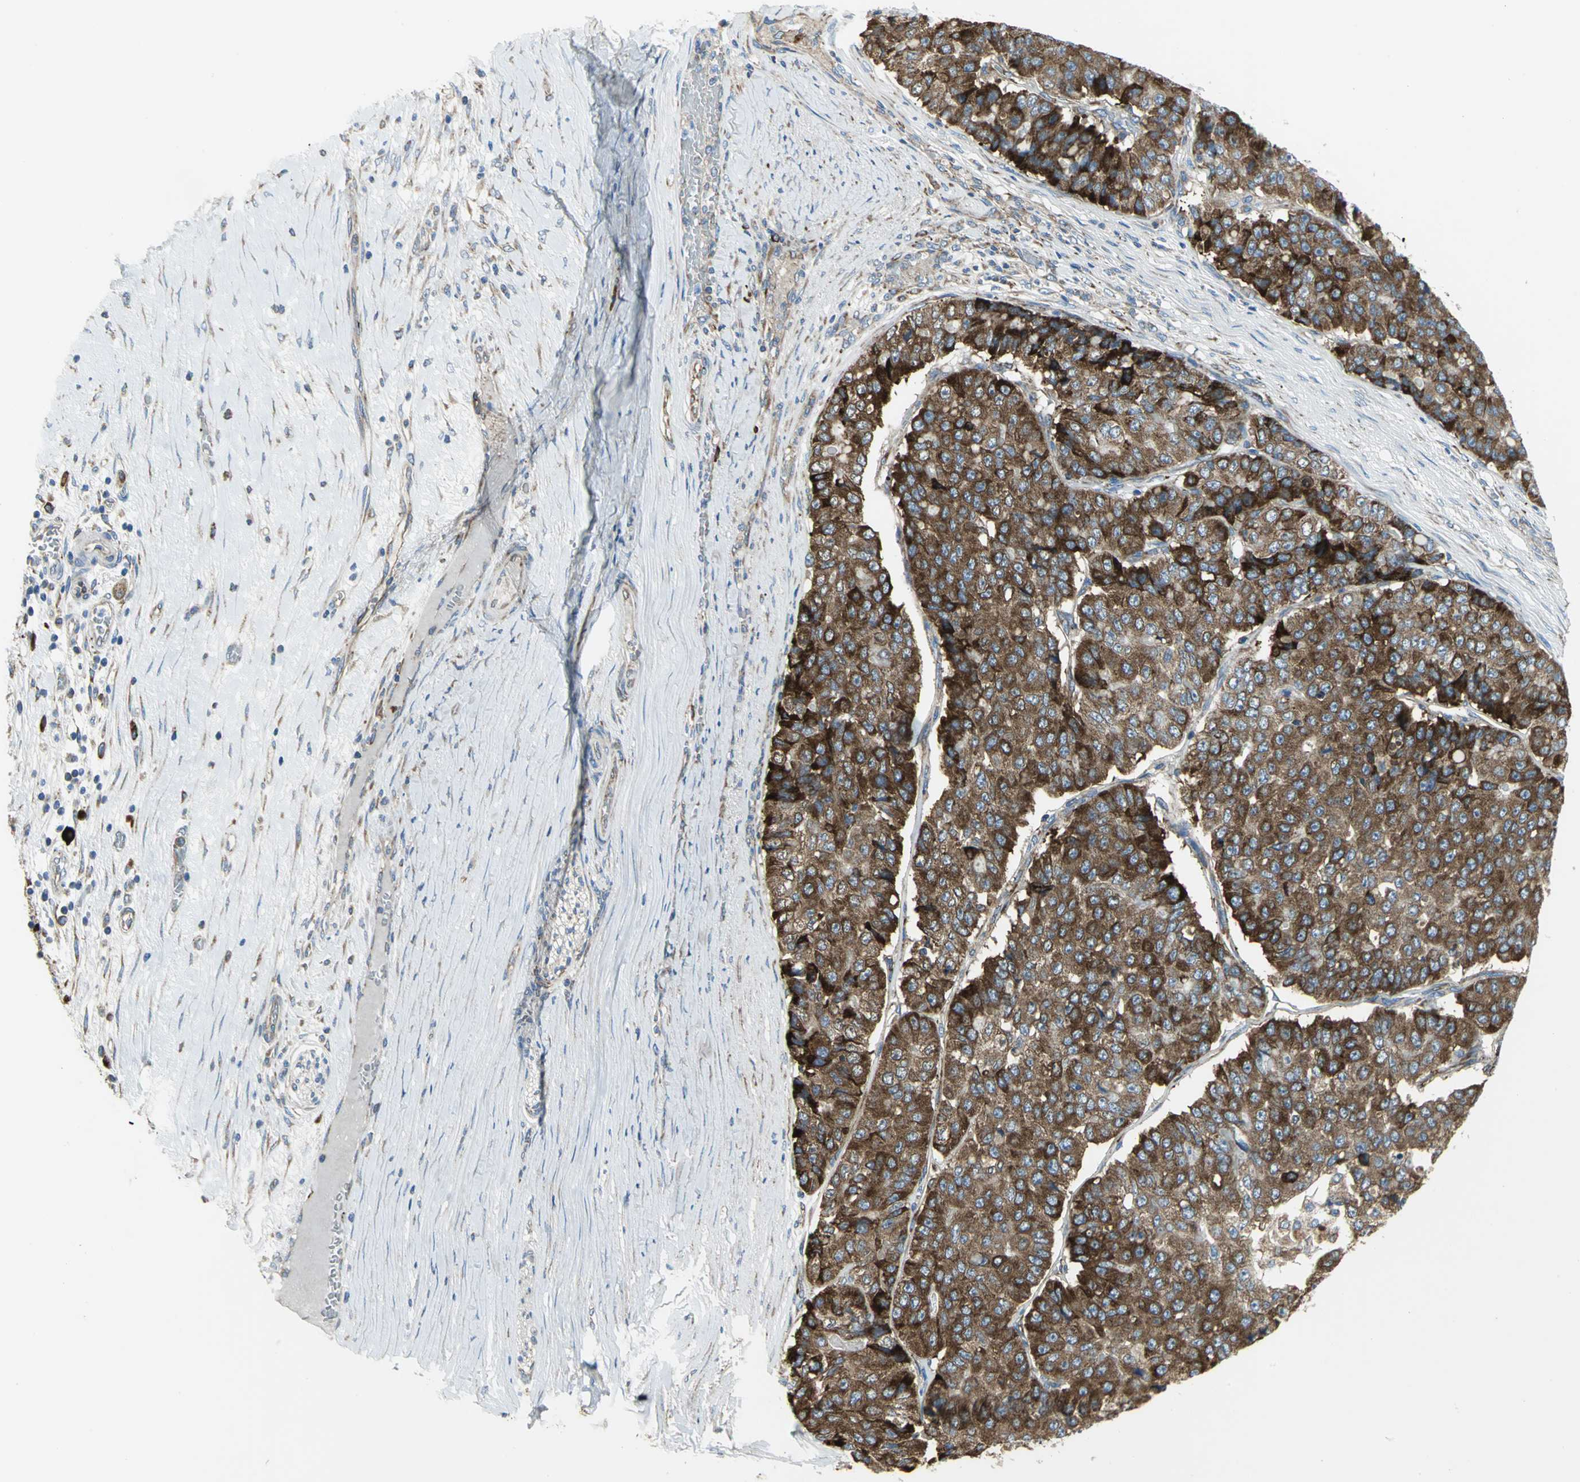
{"staining": {"intensity": "strong", "quantity": ">75%", "location": "cytoplasmic/membranous"}, "tissue": "pancreatic cancer", "cell_type": "Tumor cells", "image_type": "cancer", "snomed": [{"axis": "morphology", "description": "Adenocarcinoma, NOS"}, {"axis": "topography", "description": "Pancreas"}], "caption": "Human pancreatic adenocarcinoma stained with a brown dye reveals strong cytoplasmic/membranous positive expression in approximately >75% of tumor cells.", "gene": "TULP4", "patient": {"sex": "male", "age": 50}}